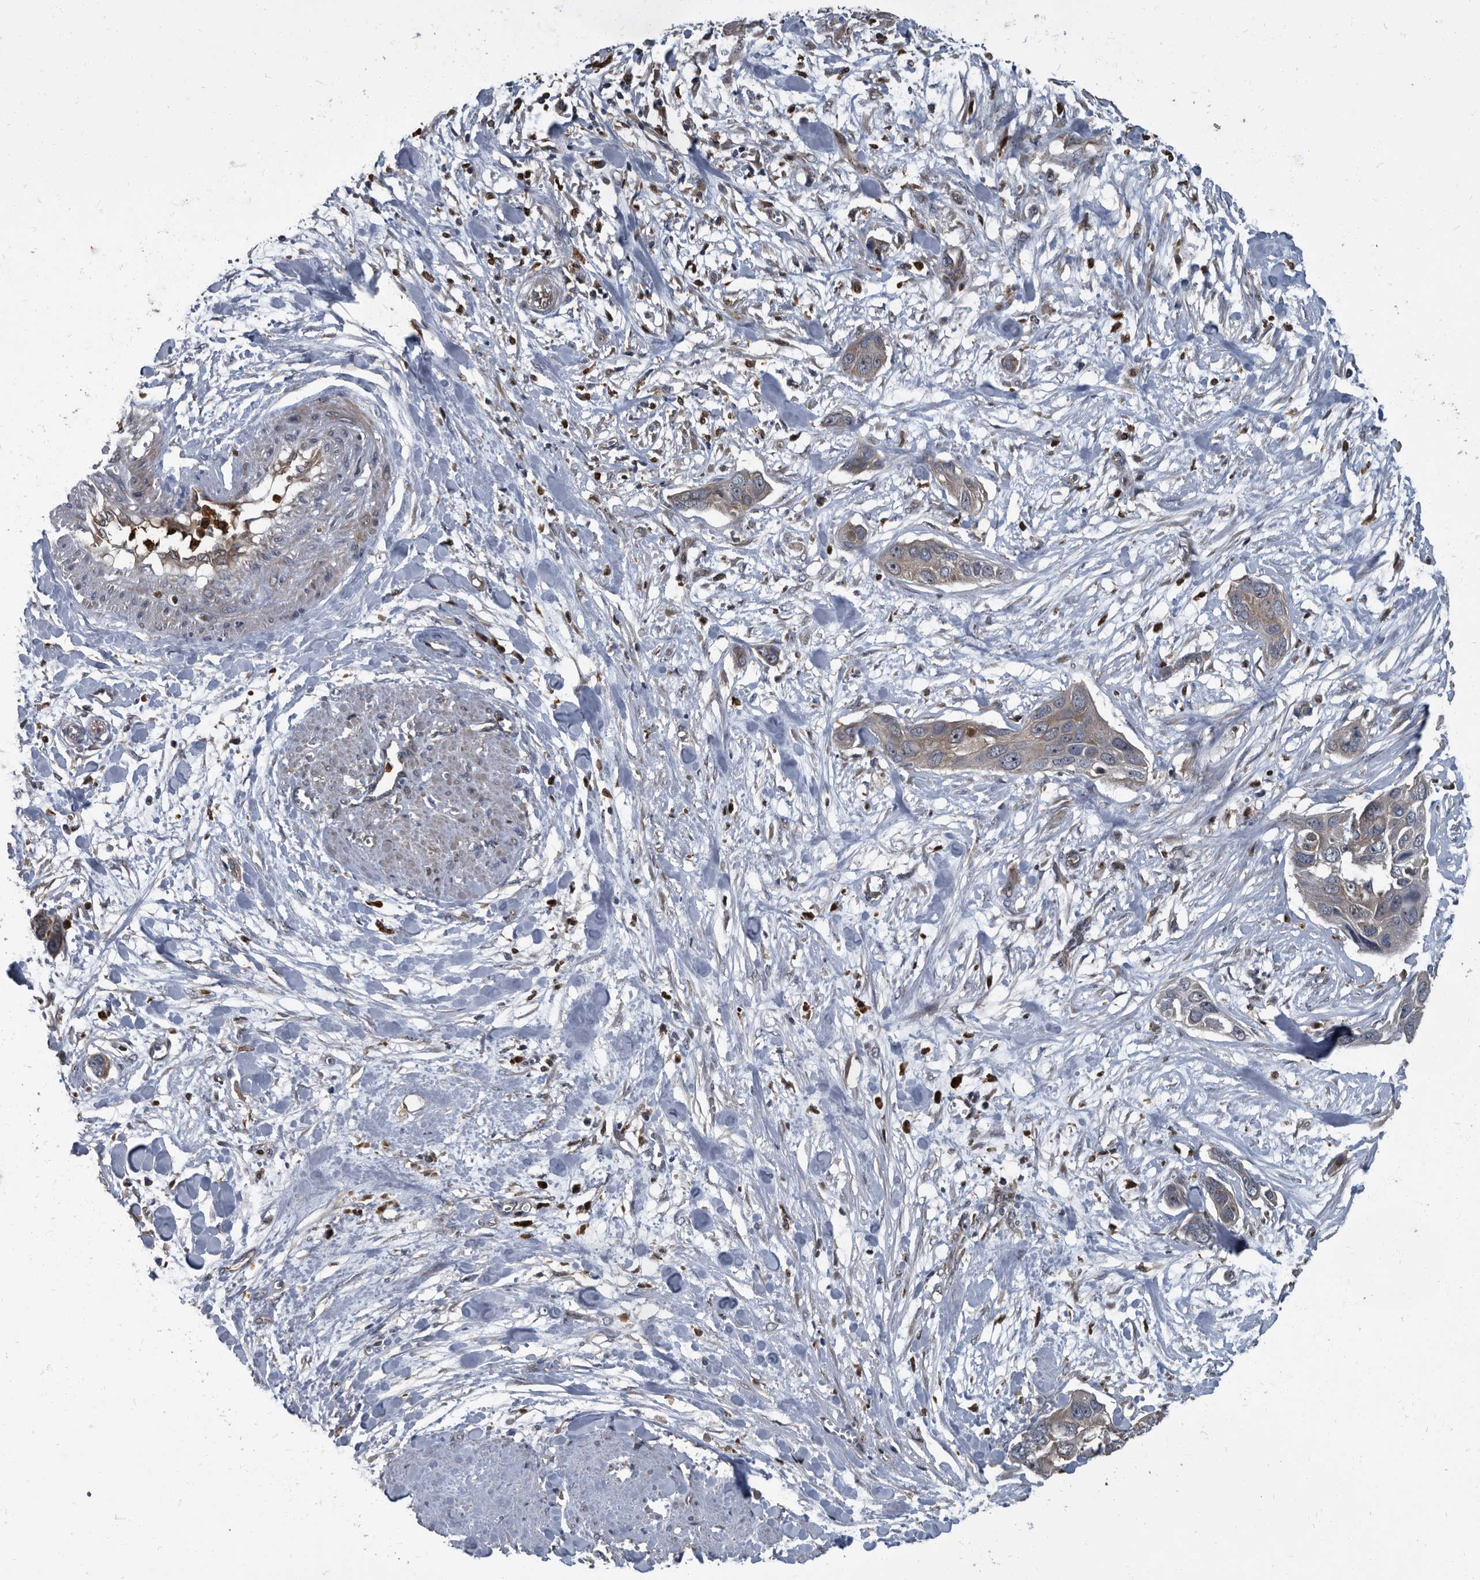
{"staining": {"intensity": "weak", "quantity": "<25%", "location": "cytoplasmic/membranous"}, "tissue": "pancreatic cancer", "cell_type": "Tumor cells", "image_type": "cancer", "snomed": [{"axis": "morphology", "description": "Adenocarcinoma, NOS"}, {"axis": "topography", "description": "Pancreas"}], "caption": "The micrograph demonstrates no significant staining in tumor cells of pancreatic adenocarcinoma.", "gene": "CDV3", "patient": {"sex": "female", "age": 60}}